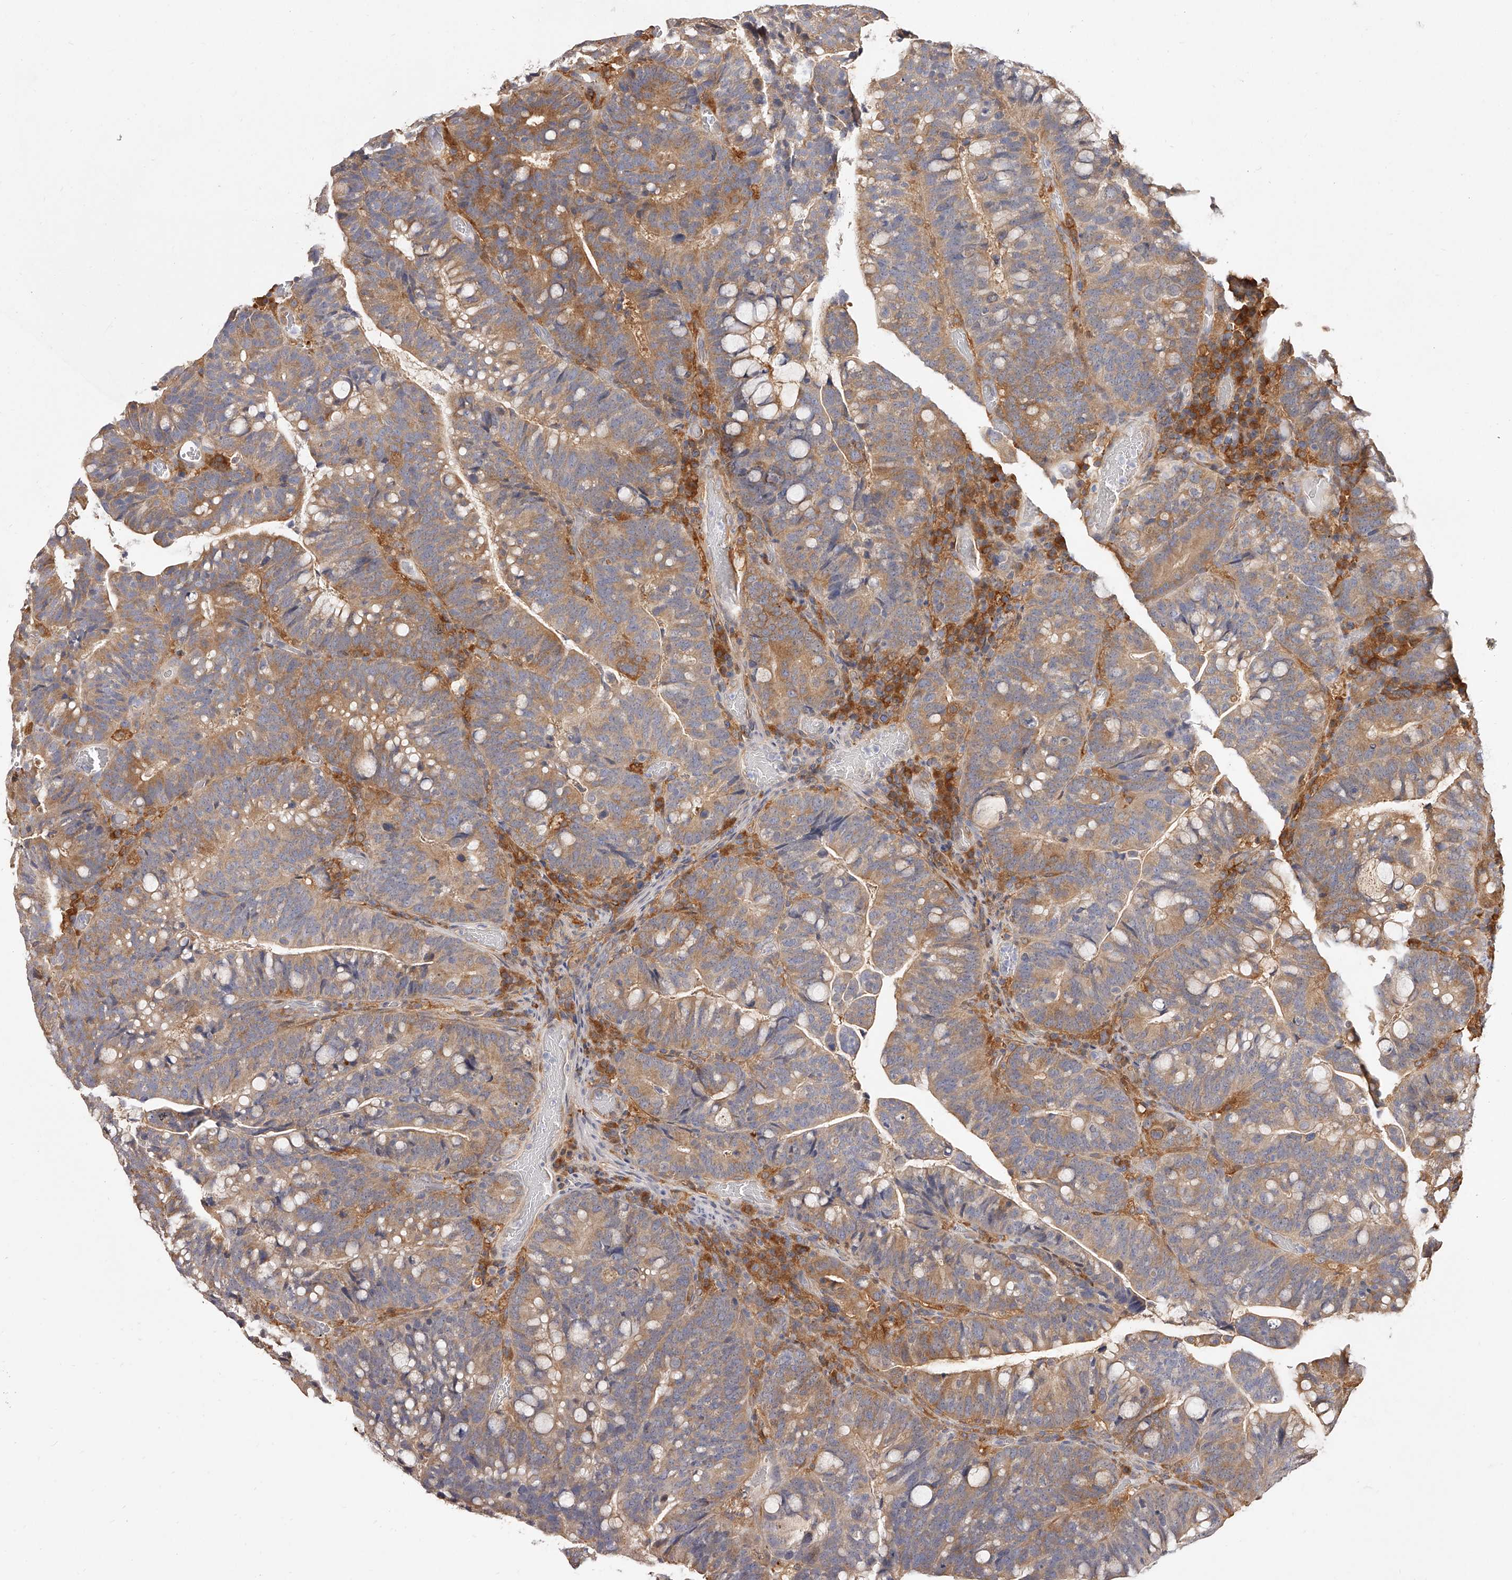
{"staining": {"intensity": "strong", "quantity": ">75%", "location": "cytoplasmic/membranous"}, "tissue": "colorectal cancer", "cell_type": "Tumor cells", "image_type": "cancer", "snomed": [{"axis": "morphology", "description": "Adenocarcinoma, NOS"}, {"axis": "topography", "description": "Colon"}], "caption": "IHC image of human colorectal adenocarcinoma stained for a protein (brown), which reveals high levels of strong cytoplasmic/membranous staining in about >75% of tumor cells.", "gene": "LAP3", "patient": {"sex": "female", "age": 66}}